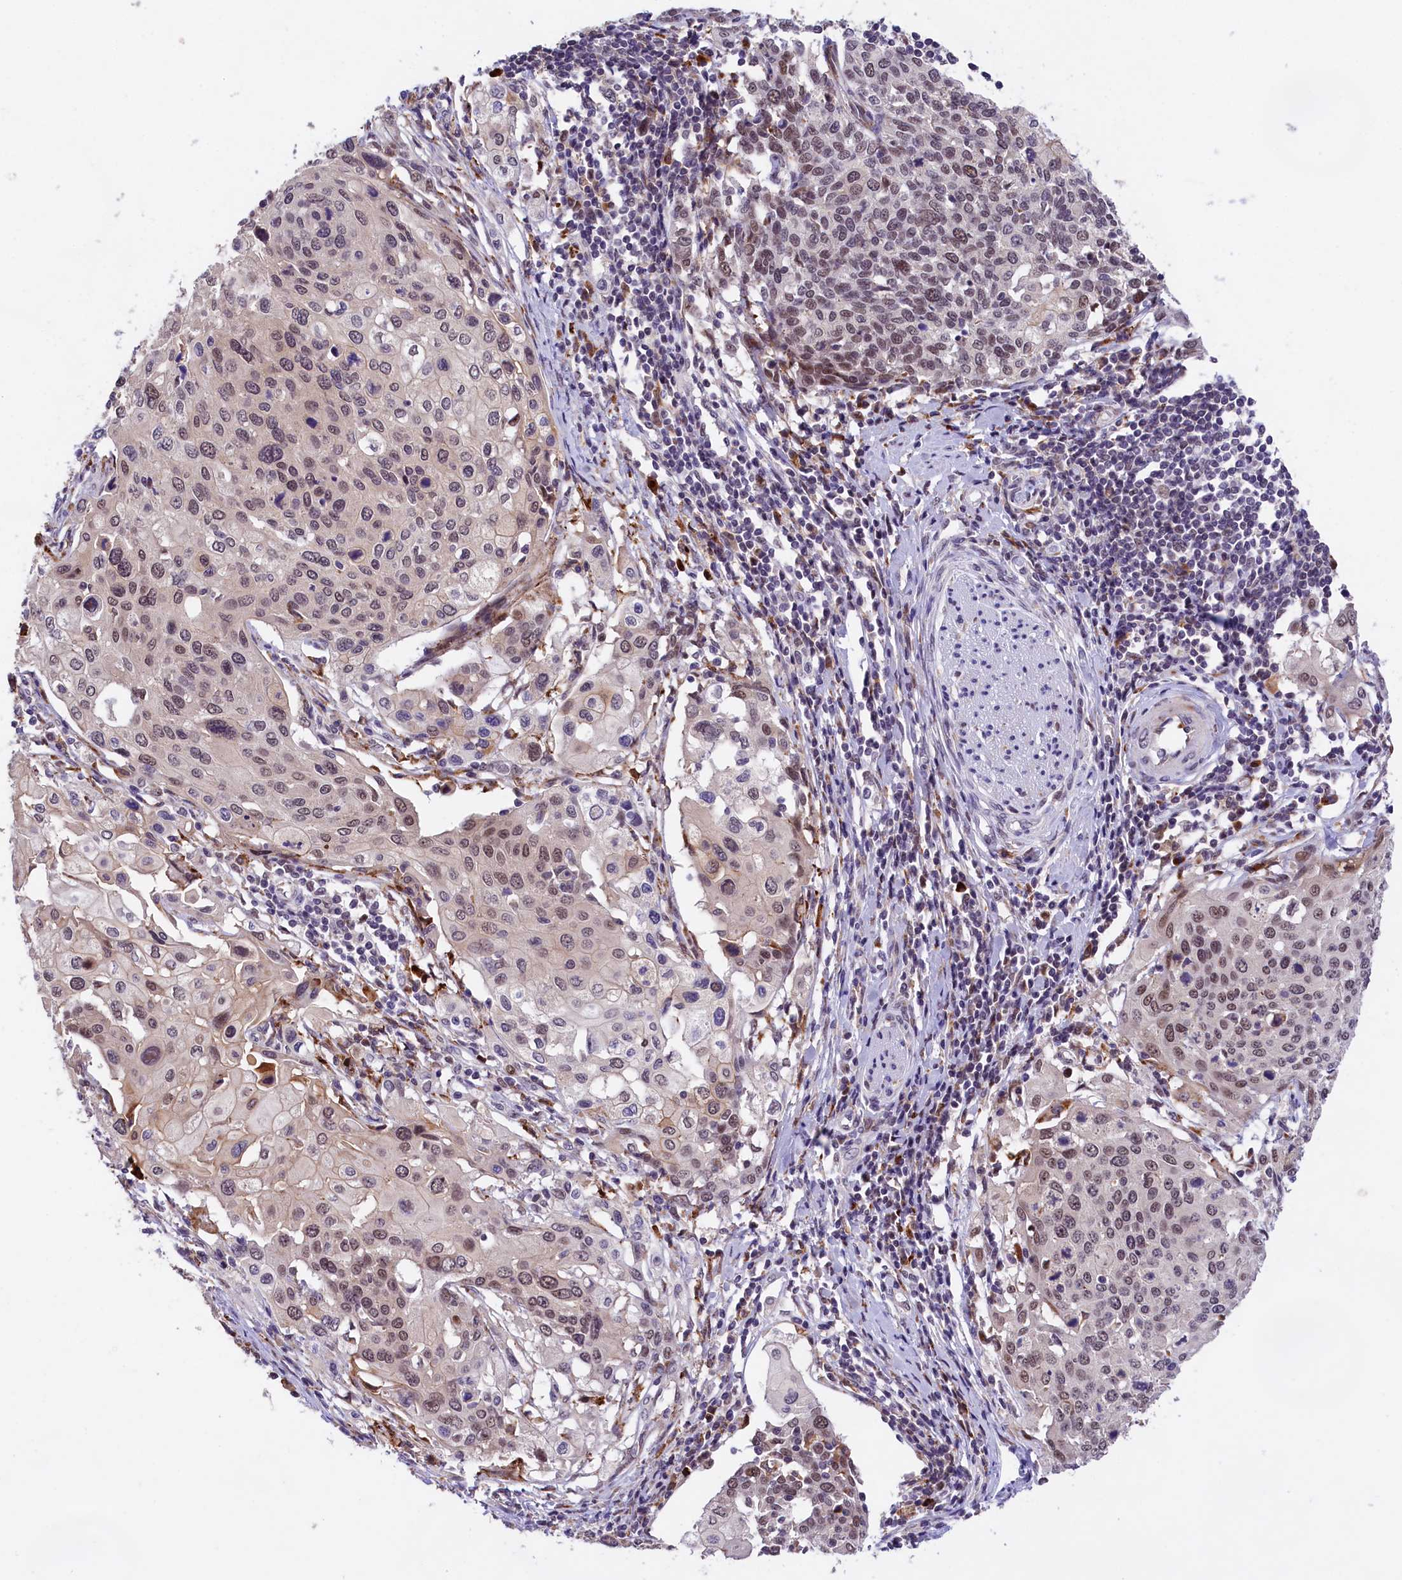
{"staining": {"intensity": "moderate", "quantity": ">75%", "location": "nuclear"}, "tissue": "cervical cancer", "cell_type": "Tumor cells", "image_type": "cancer", "snomed": [{"axis": "morphology", "description": "Squamous cell carcinoma, NOS"}, {"axis": "topography", "description": "Cervix"}], "caption": "The image exhibits a brown stain indicating the presence of a protein in the nuclear of tumor cells in squamous cell carcinoma (cervical). The staining was performed using DAB, with brown indicating positive protein expression. Nuclei are stained blue with hematoxylin.", "gene": "FBXO45", "patient": {"sex": "female", "age": 44}}